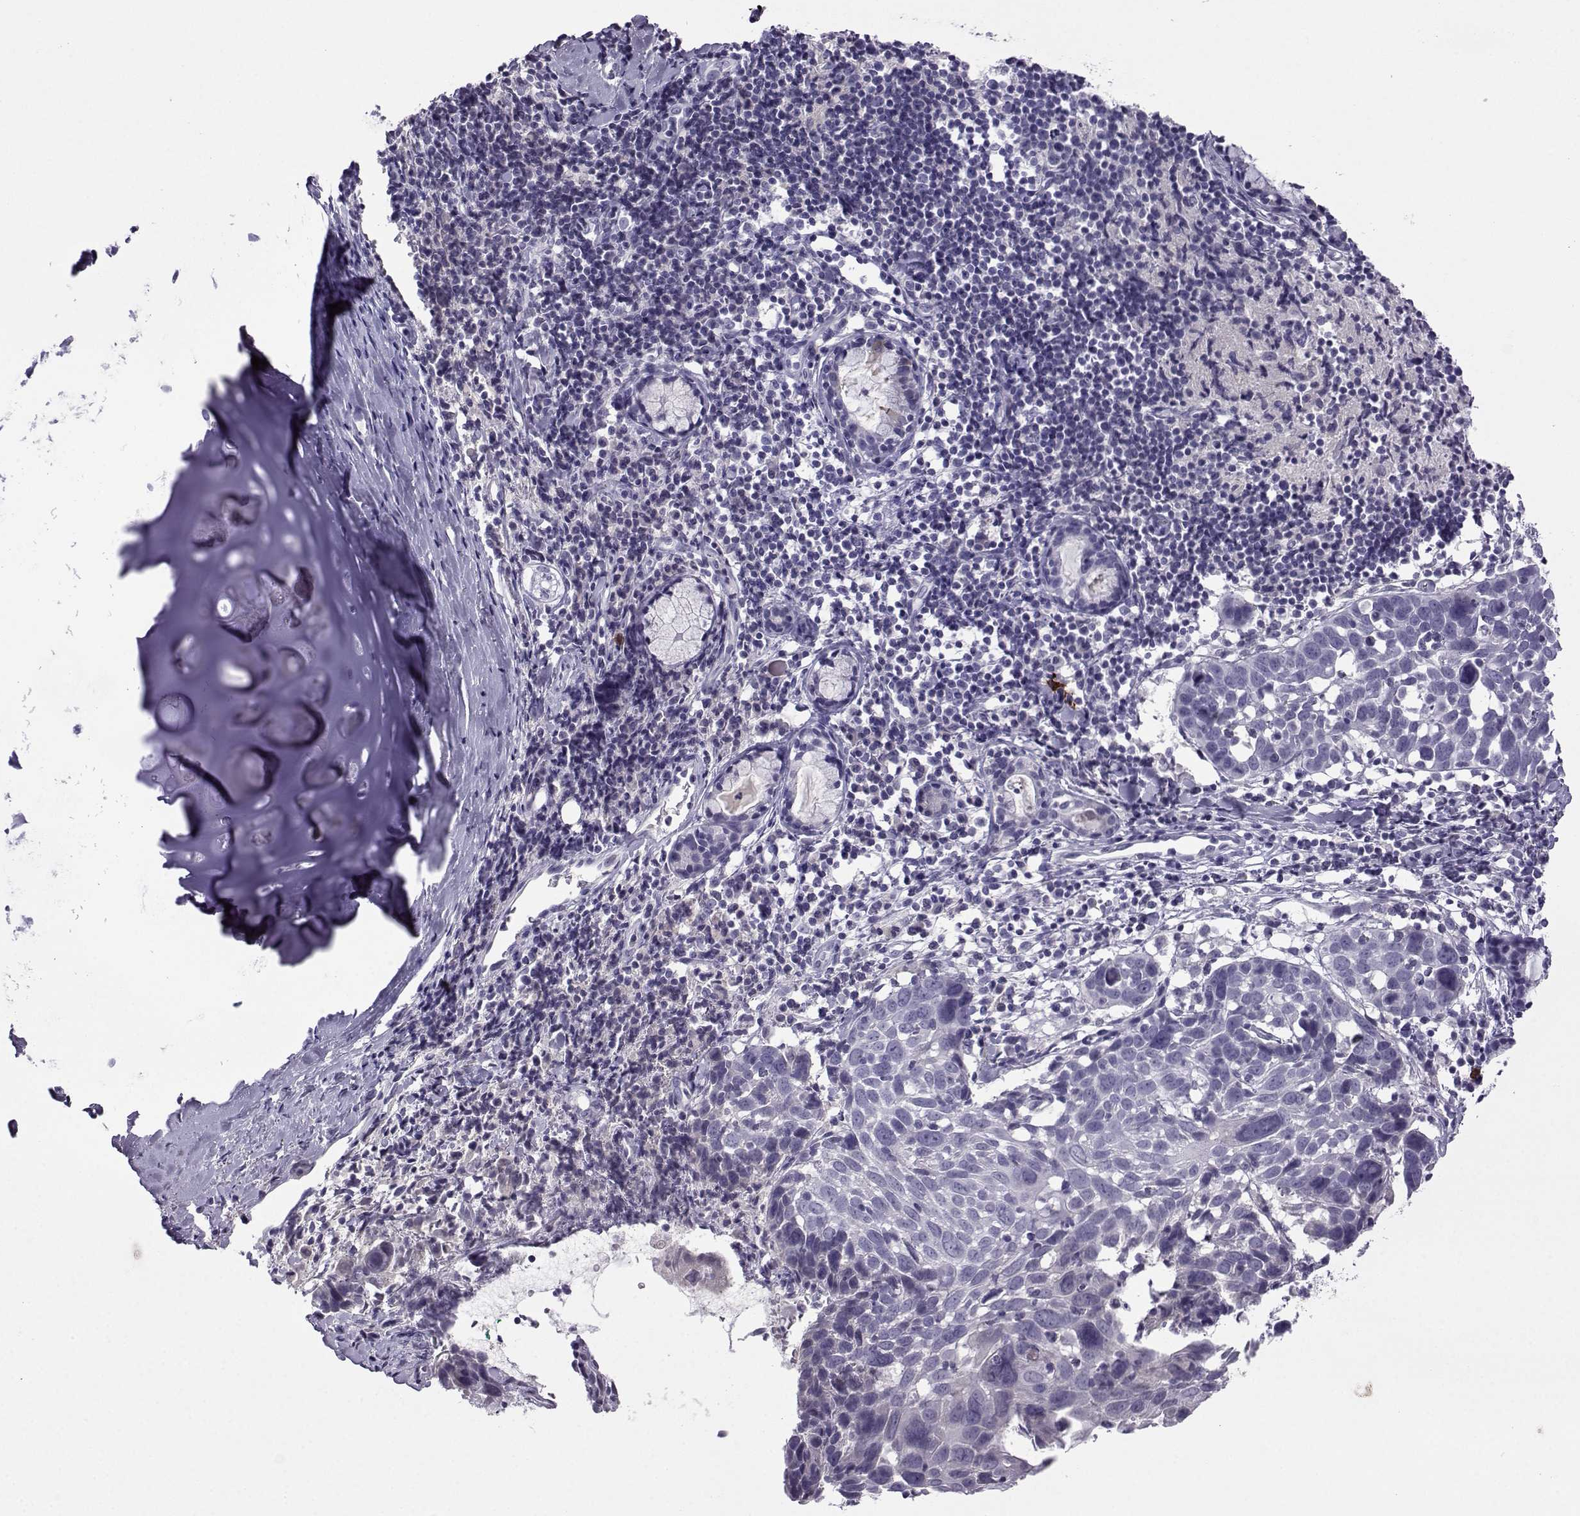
{"staining": {"intensity": "negative", "quantity": "none", "location": "none"}, "tissue": "lung cancer", "cell_type": "Tumor cells", "image_type": "cancer", "snomed": [{"axis": "morphology", "description": "Squamous cell carcinoma, NOS"}, {"axis": "topography", "description": "Lung"}], "caption": "A histopathology image of human lung cancer is negative for staining in tumor cells.", "gene": "ARMC2", "patient": {"sex": "male", "age": 57}}